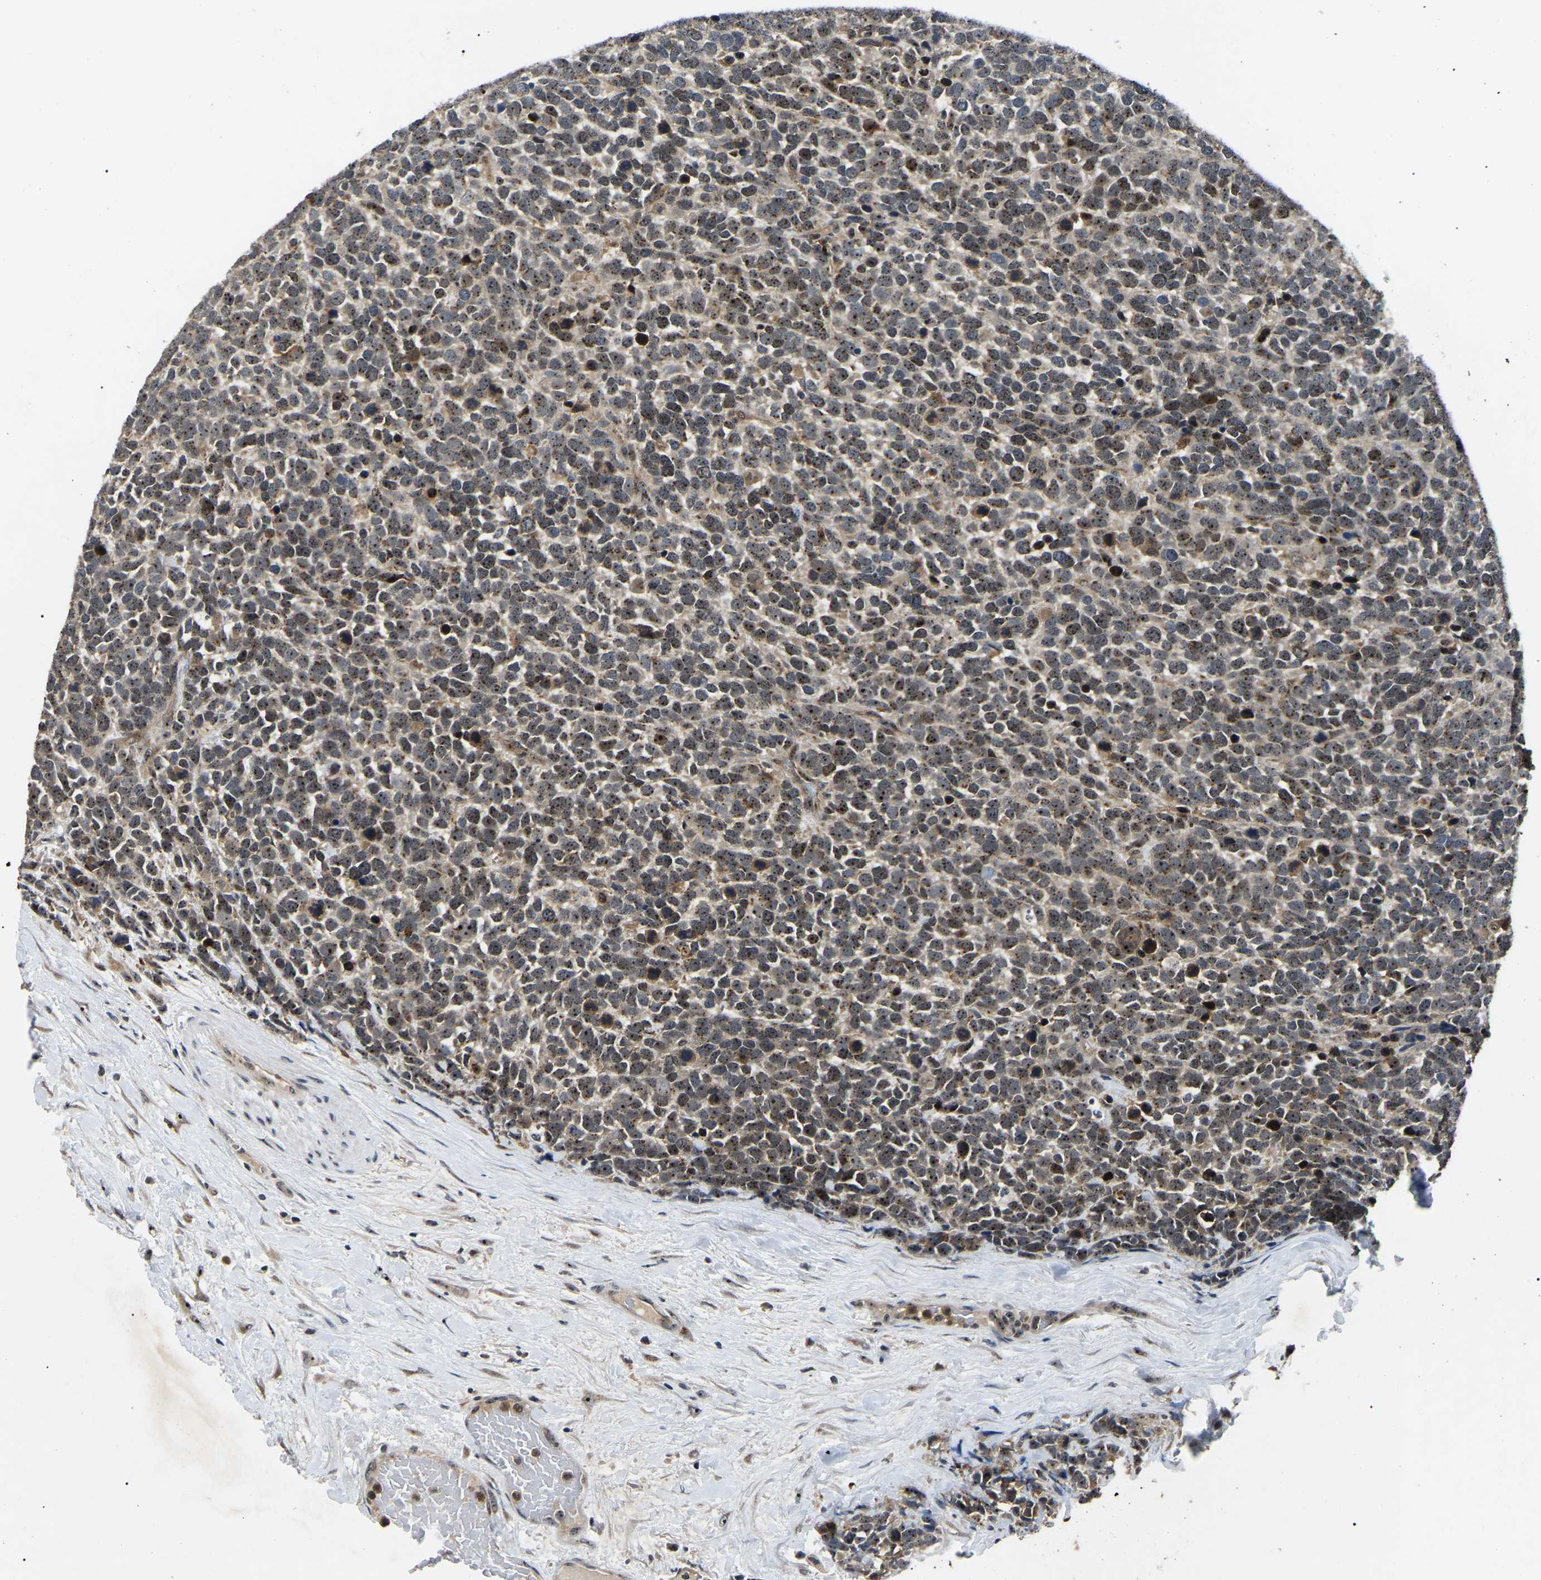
{"staining": {"intensity": "moderate", "quantity": ">75%", "location": "cytoplasmic/membranous,nuclear"}, "tissue": "urothelial cancer", "cell_type": "Tumor cells", "image_type": "cancer", "snomed": [{"axis": "morphology", "description": "Urothelial carcinoma, High grade"}, {"axis": "topography", "description": "Urinary bladder"}], "caption": "Human urothelial cancer stained with a protein marker shows moderate staining in tumor cells.", "gene": "RBM28", "patient": {"sex": "female", "age": 82}}